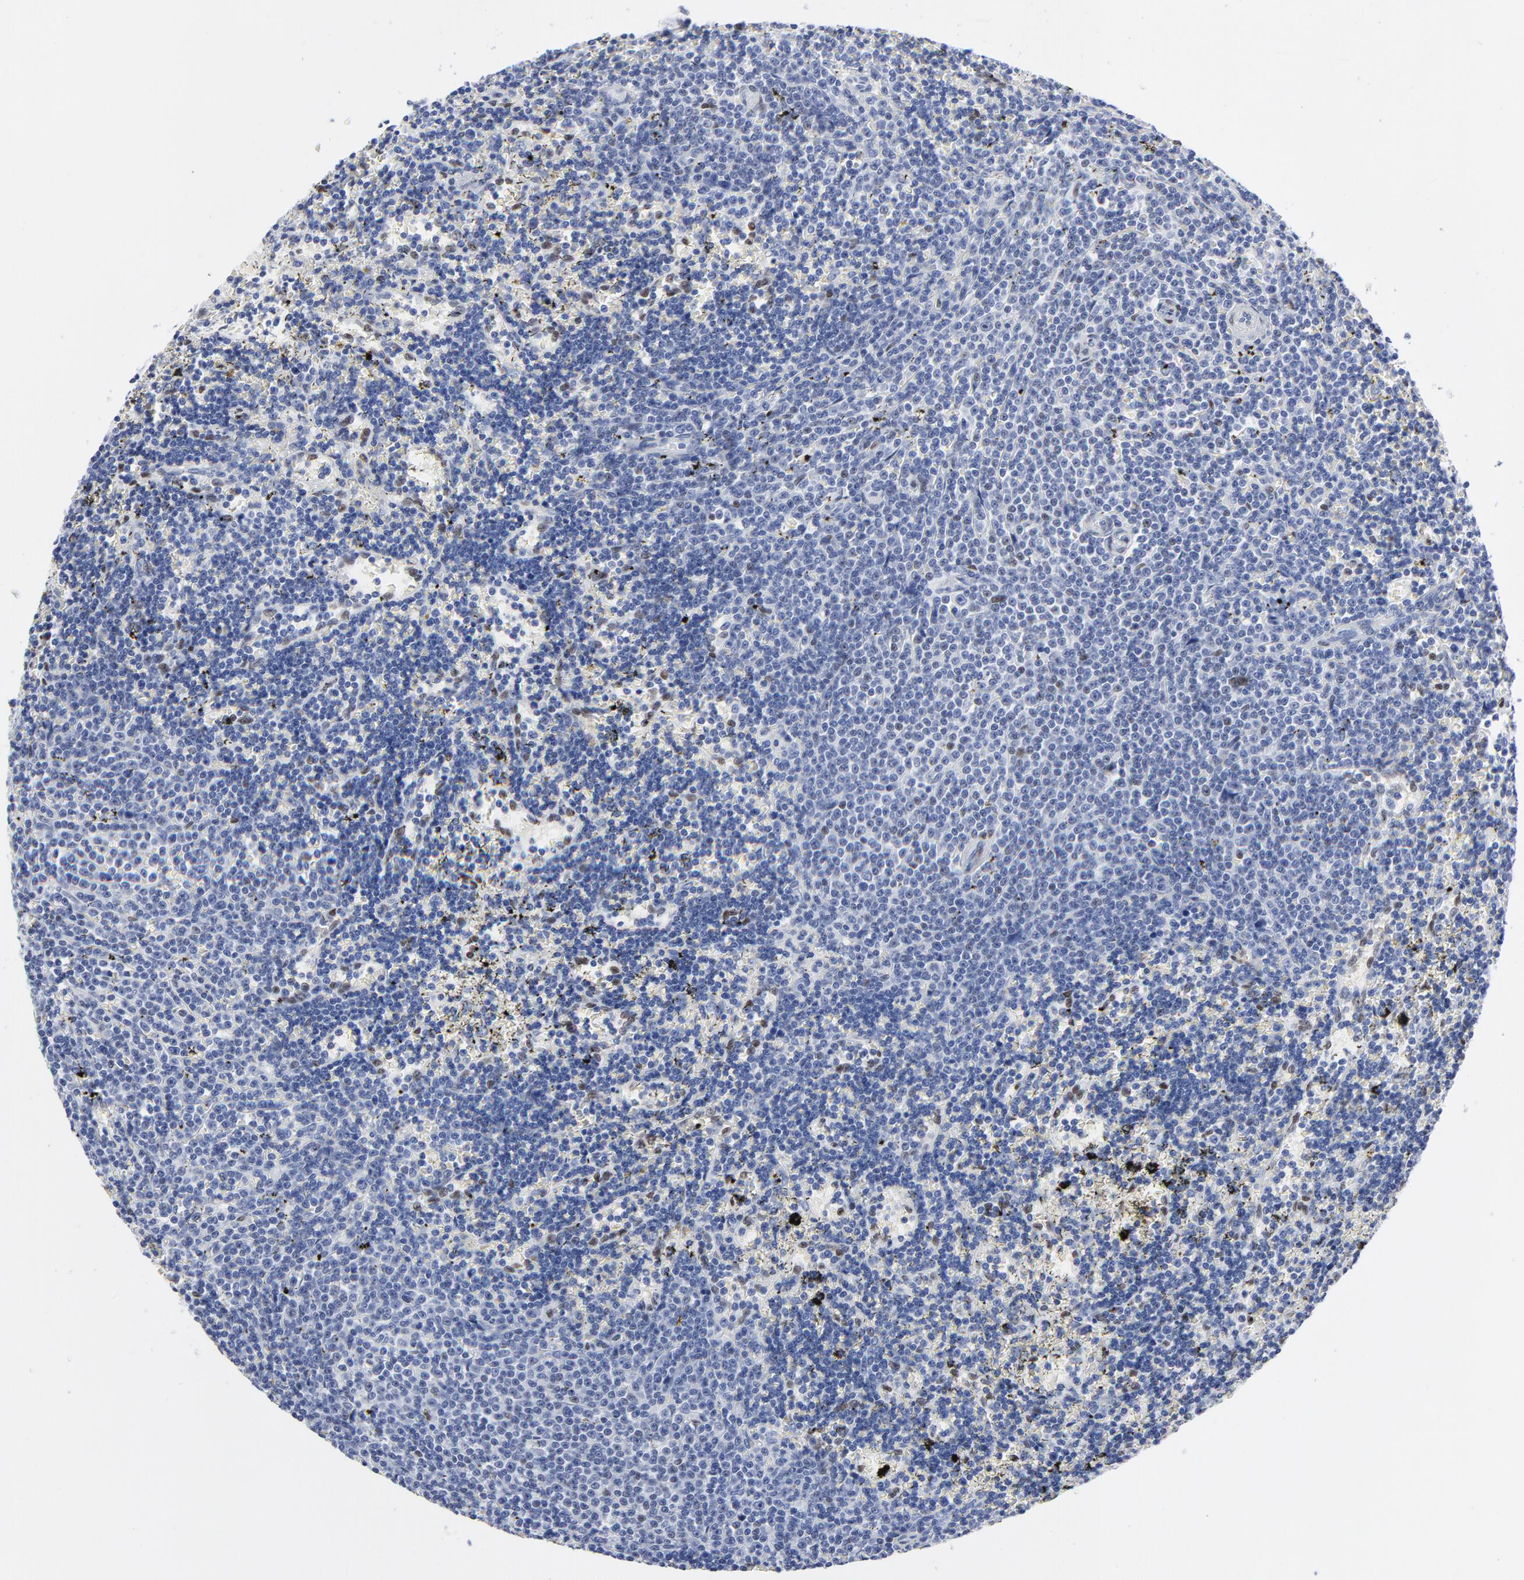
{"staining": {"intensity": "weak", "quantity": "<25%", "location": "nuclear"}, "tissue": "lymphoma", "cell_type": "Tumor cells", "image_type": "cancer", "snomed": [{"axis": "morphology", "description": "Malignant lymphoma, non-Hodgkin's type, Low grade"}, {"axis": "topography", "description": "Spleen"}], "caption": "IHC of human malignant lymphoma, non-Hodgkin's type (low-grade) reveals no expression in tumor cells. (DAB (3,3'-diaminobenzidine) IHC with hematoxylin counter stain).", "gene": "JUN", "patient": {"sex": "male", "age": 60}}